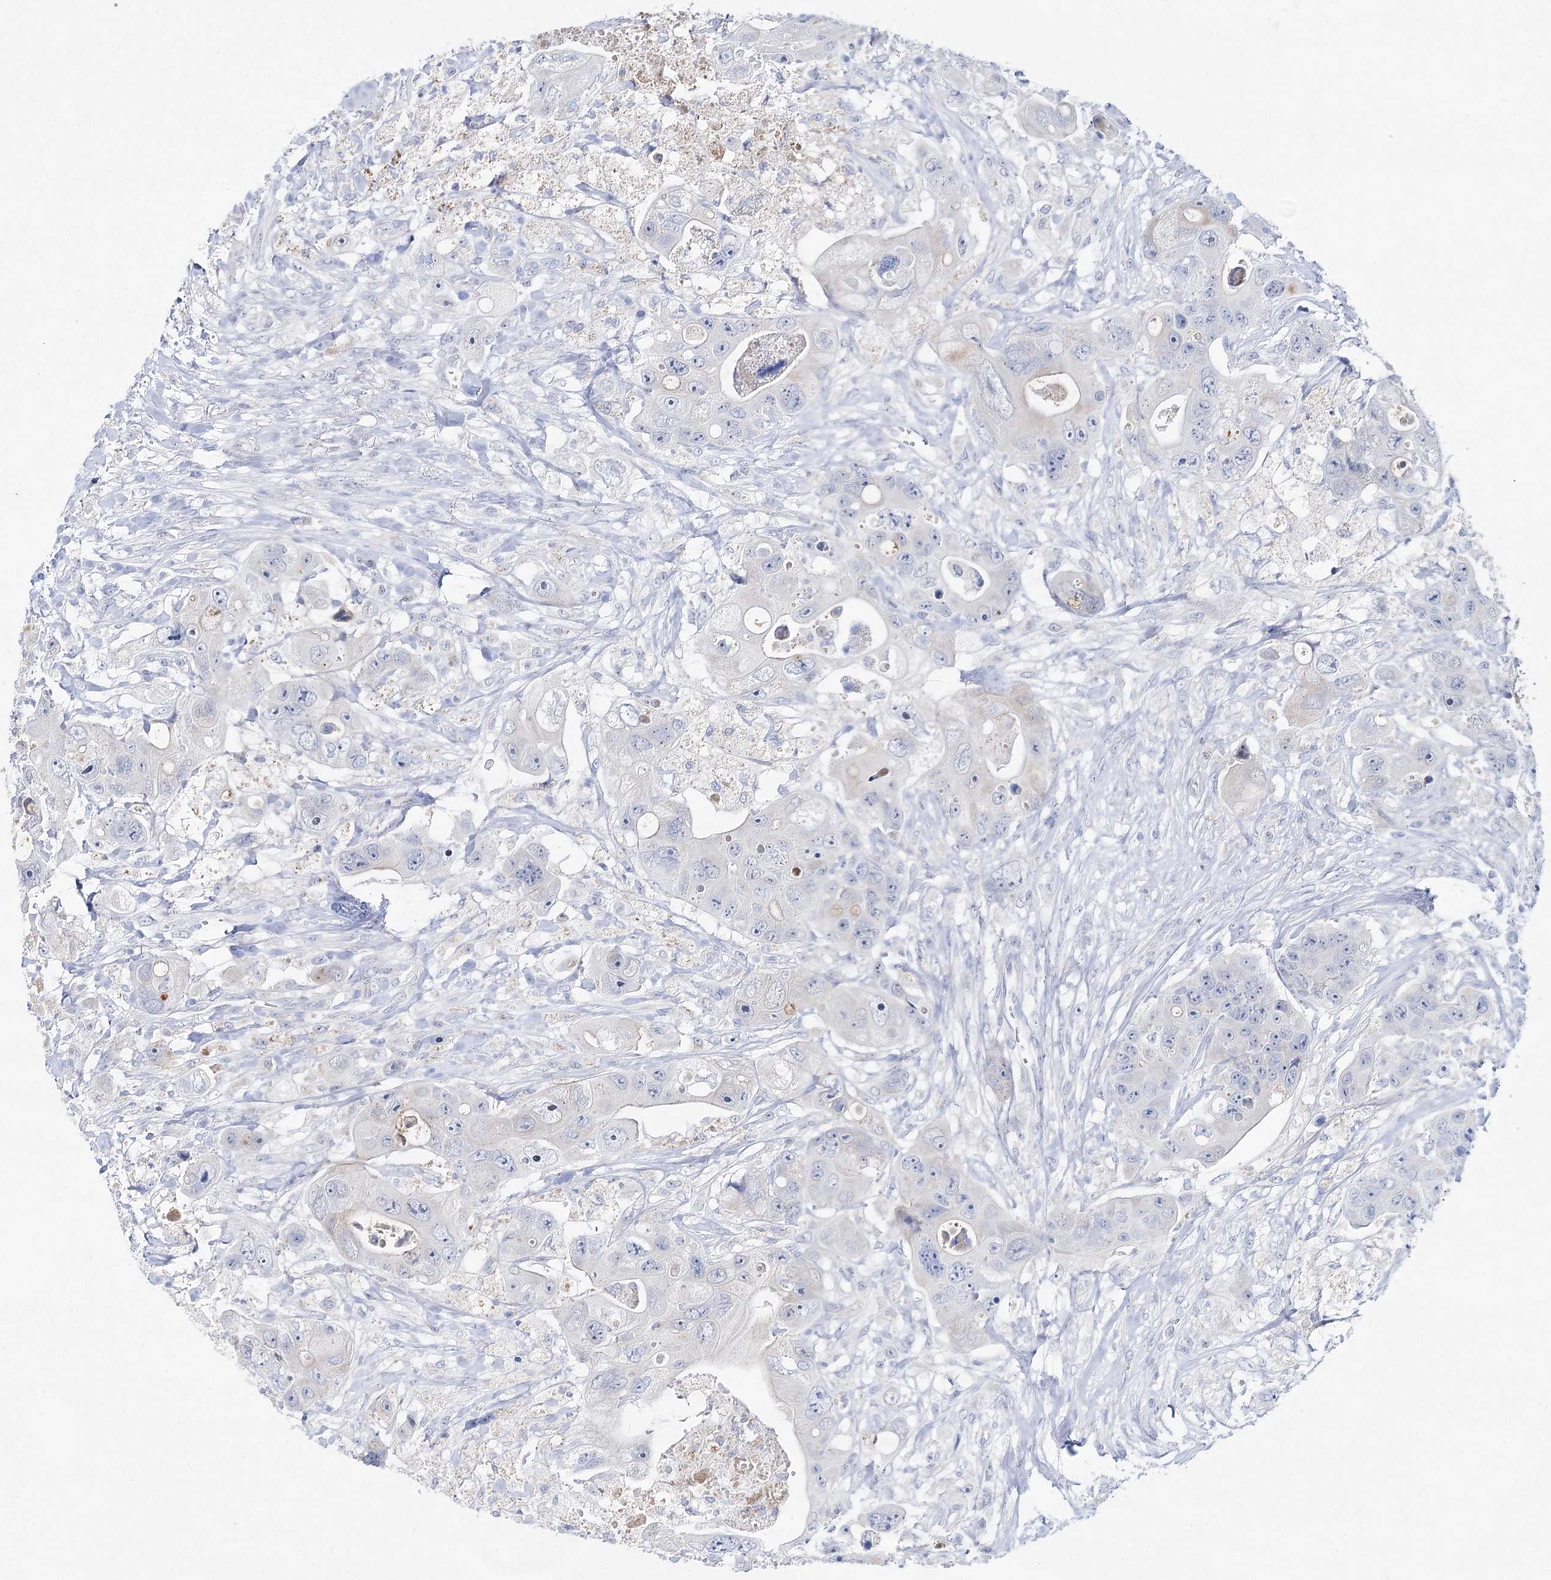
{"staining": {"intensity": "negative", "quantity": "none", "location": "none"}, "tissue": "colorectal cancer", "cell_type": "Tumor cells", "image_type": "cancer", "snomed": [{"axis": "morphology", "description": "Adenocarcinoma, NOS"}, {"axis": "topography", "description": "Colon"}], "caption": "There is no significant staining in tumor cells of colorectal cancer. Nuclei are stained in blue.", "gene": "BPHL", "patient": {"sex": "female", "age": 46}}